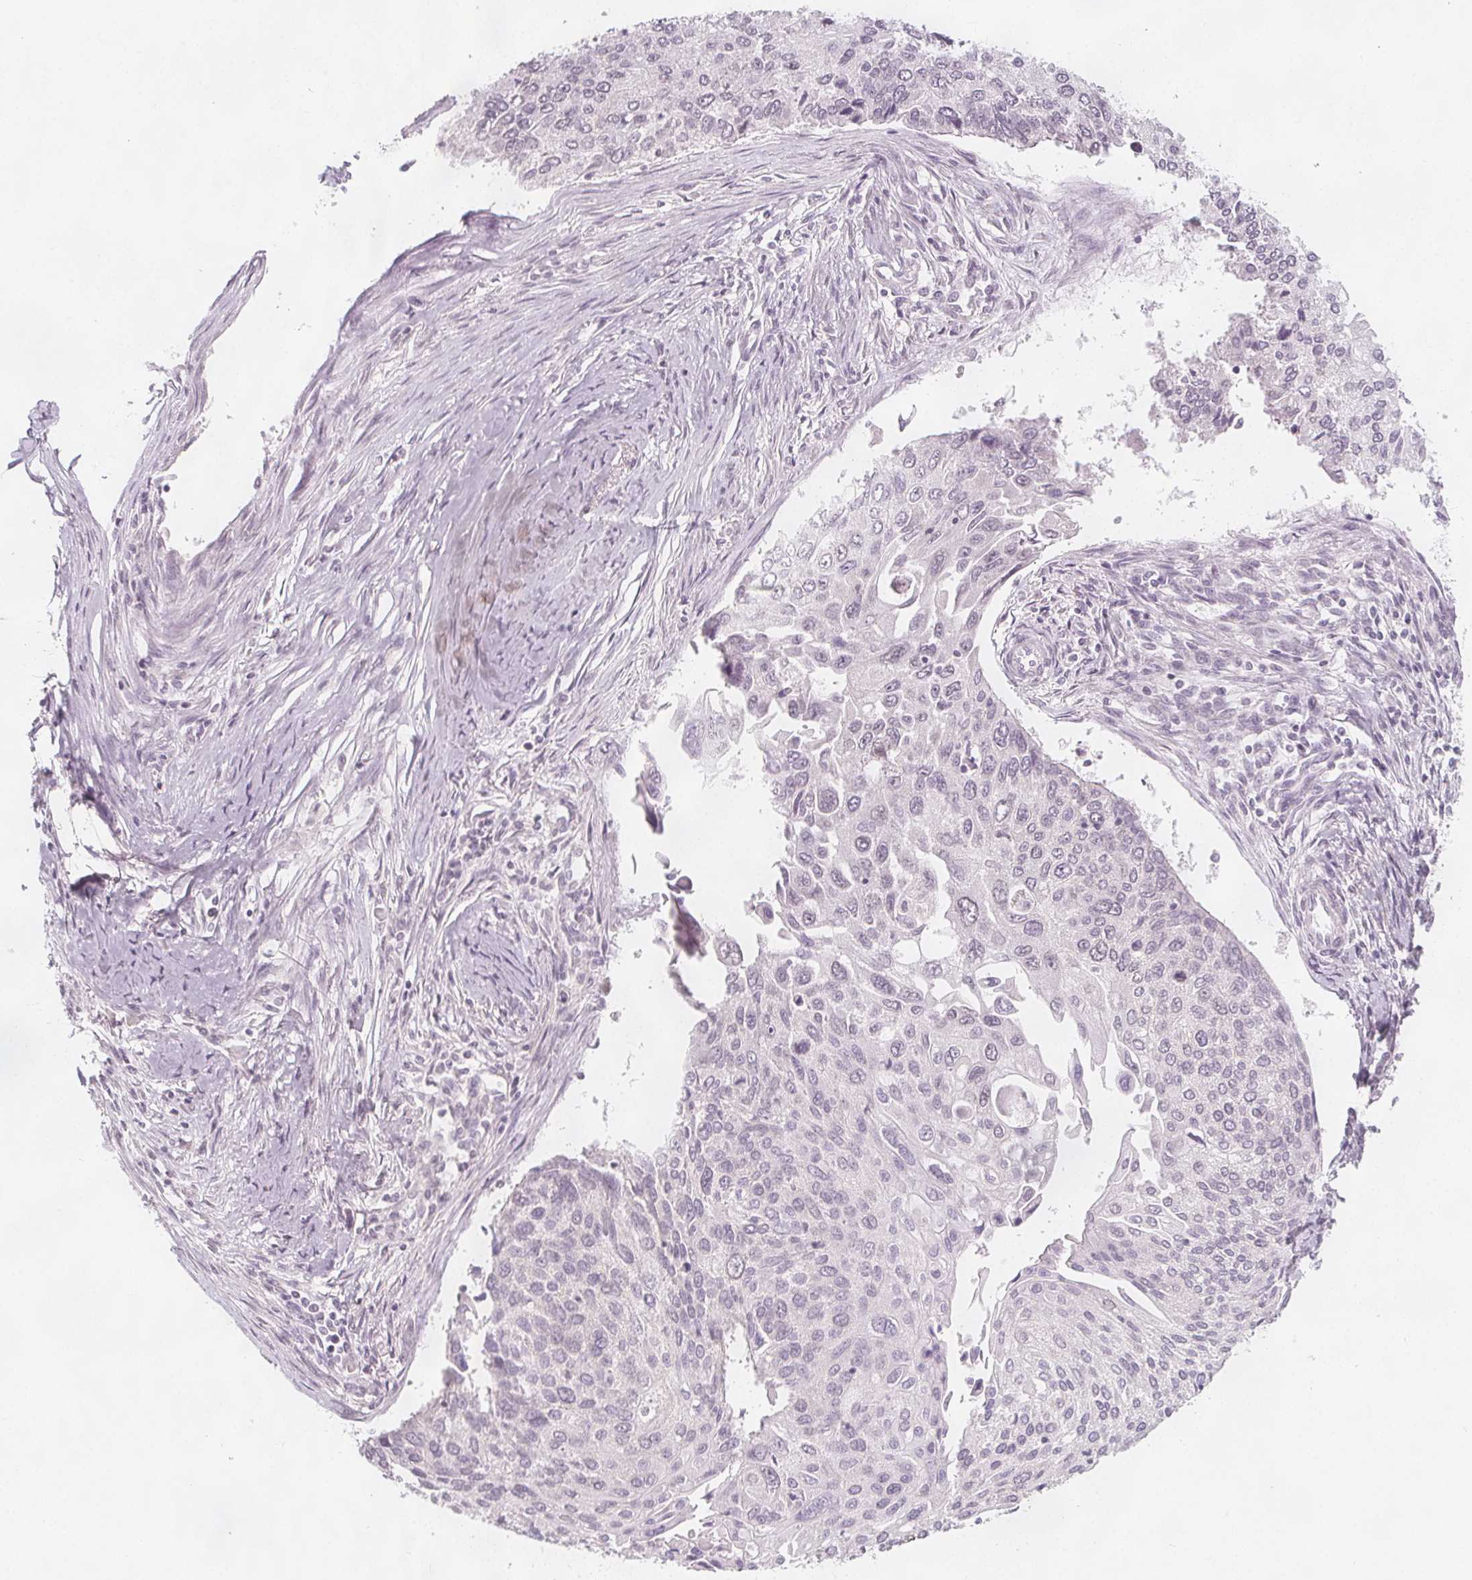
{"staining": {"intensity": "negative", "quantity": "none", "location": "none"}, "tissue": "lung cancer", "cell_type": "Tumor cells", "image_type": "cancer", "snomed": [{"axis": "morphology", "description": "Squamous cell carcinoma, NOS"}, {"axis": "morphology", "description": "Squamous cell carcinoma, metastatic, NOS"}, {"axis": "topography", "description": "Lung"}], "caption": "Tumor cells are negative for protein expression in human lung cancer.", "gene": "C1orf167", "patient": {"sex": "male", "age": 63}}